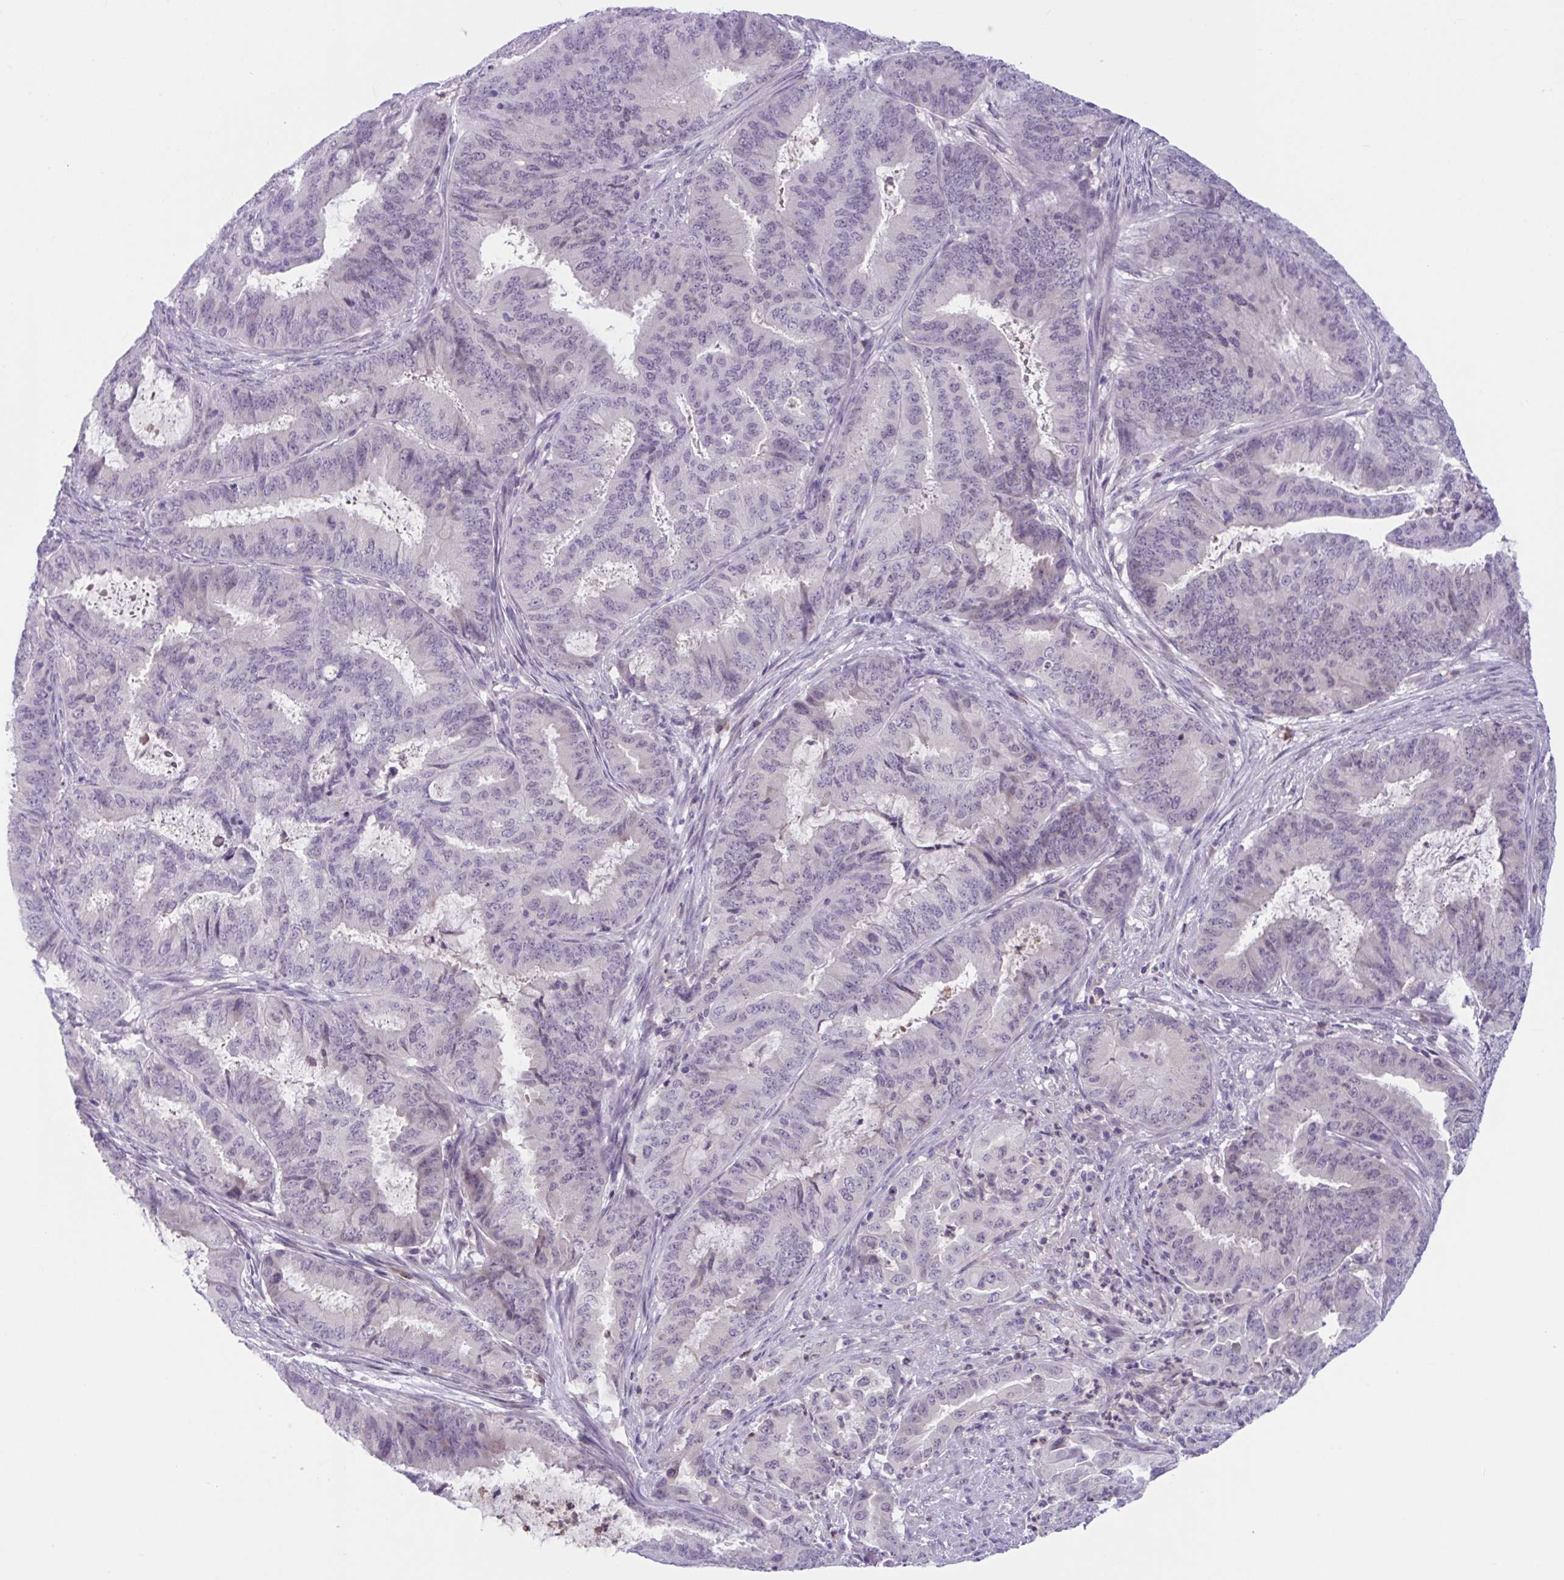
{"staining": {"intensity": "negative", "quantity": "none", "location": "none"}, "tissue": "endometrial cancer", "cell_type": "Tumor cells", "image_type": "cancer", "snomed": [{"axis": "morphology", "description": "Adenocarcinoma, NOS"}, {"axis": "topography", "description": "Endometrium"}], "caption": "A high-resolution photomicrograph shows immunohistochemistry (IHC) staining of endometrial cancer, which exhibits no significant positivity in tumor cells.", "gene": "WNT9B", "patient": {"sex": "female", "age": 51}}